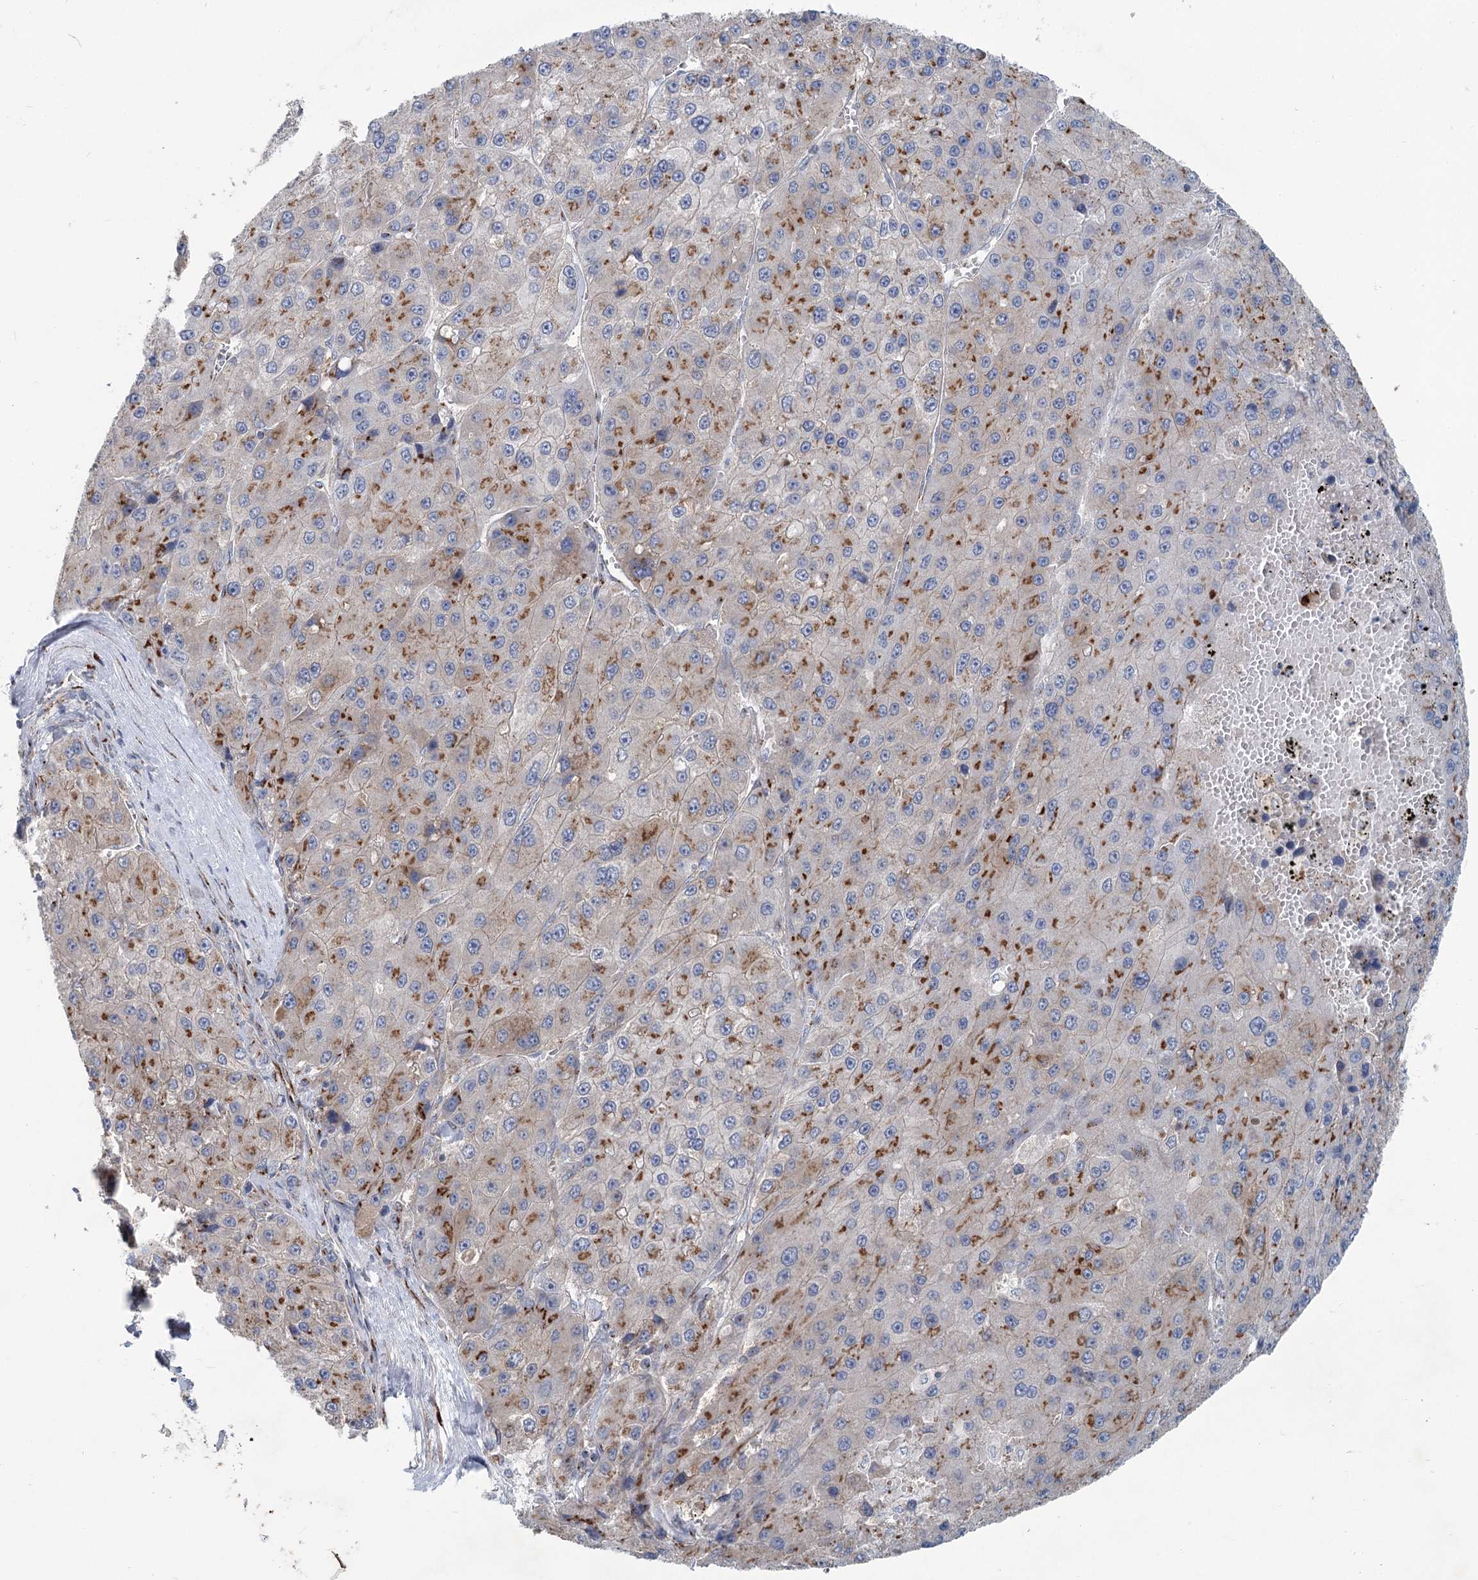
{"staining": {"intensity": "moderate", "quantity": "25%-75%", "location": "cytoplasmic/membranous"}, "tissue": "liver cancer", "cell_type": "Tumor cells", "image_type": "cancer", "snomed": [{"axis": "morphology", "description": "Carcinoma, Hepatocellular, NOS"}, {"axis": "topography", "description": "Liver"}], "caption": "Tumor cells demonstrate moderate cytoplasmic/membranous expression in about 25%-75% of cells in hepatocellular carcinoma (liver).", "gene": "ITIH5", "patient": {"sex": "female", "age": 73}}